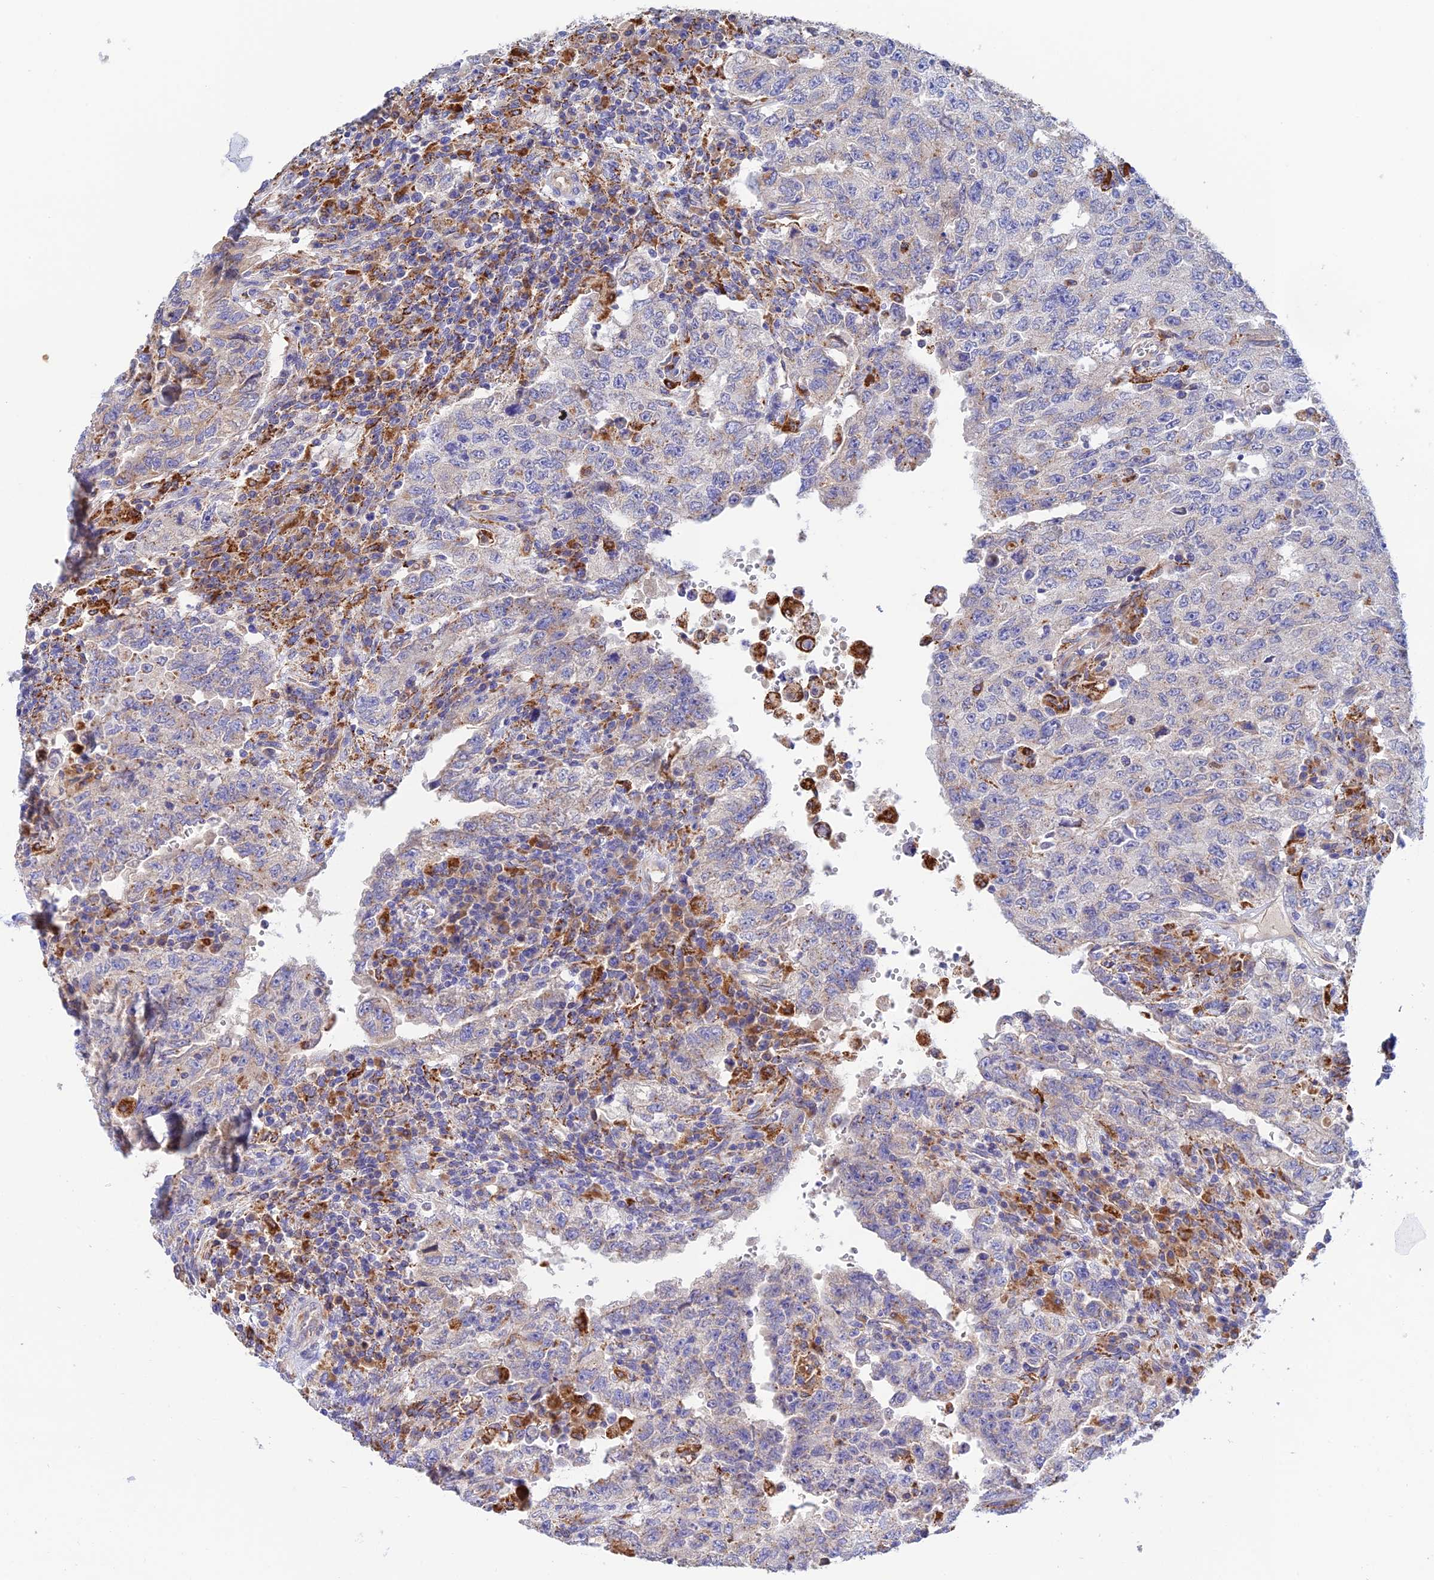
{"staining": {"intensity": "negative", "quantity": "none", "location": "none"}, "tissue": "testis cancer", "cell_type": "Tumor cells", "image_type": "cancer", "snomed": [{"axis": "morphology", "description": "Carcinoma, Embryonal, NOS"}, {"axis": "topography", "description": "Testis"}], "caption": "A photomicrograph of testis embryonal carcinoma stained for a protein exhibits no brown staining in tumor cells.", "gene": "VKORC1", "patient": {"sex": "male", "age": 26}}